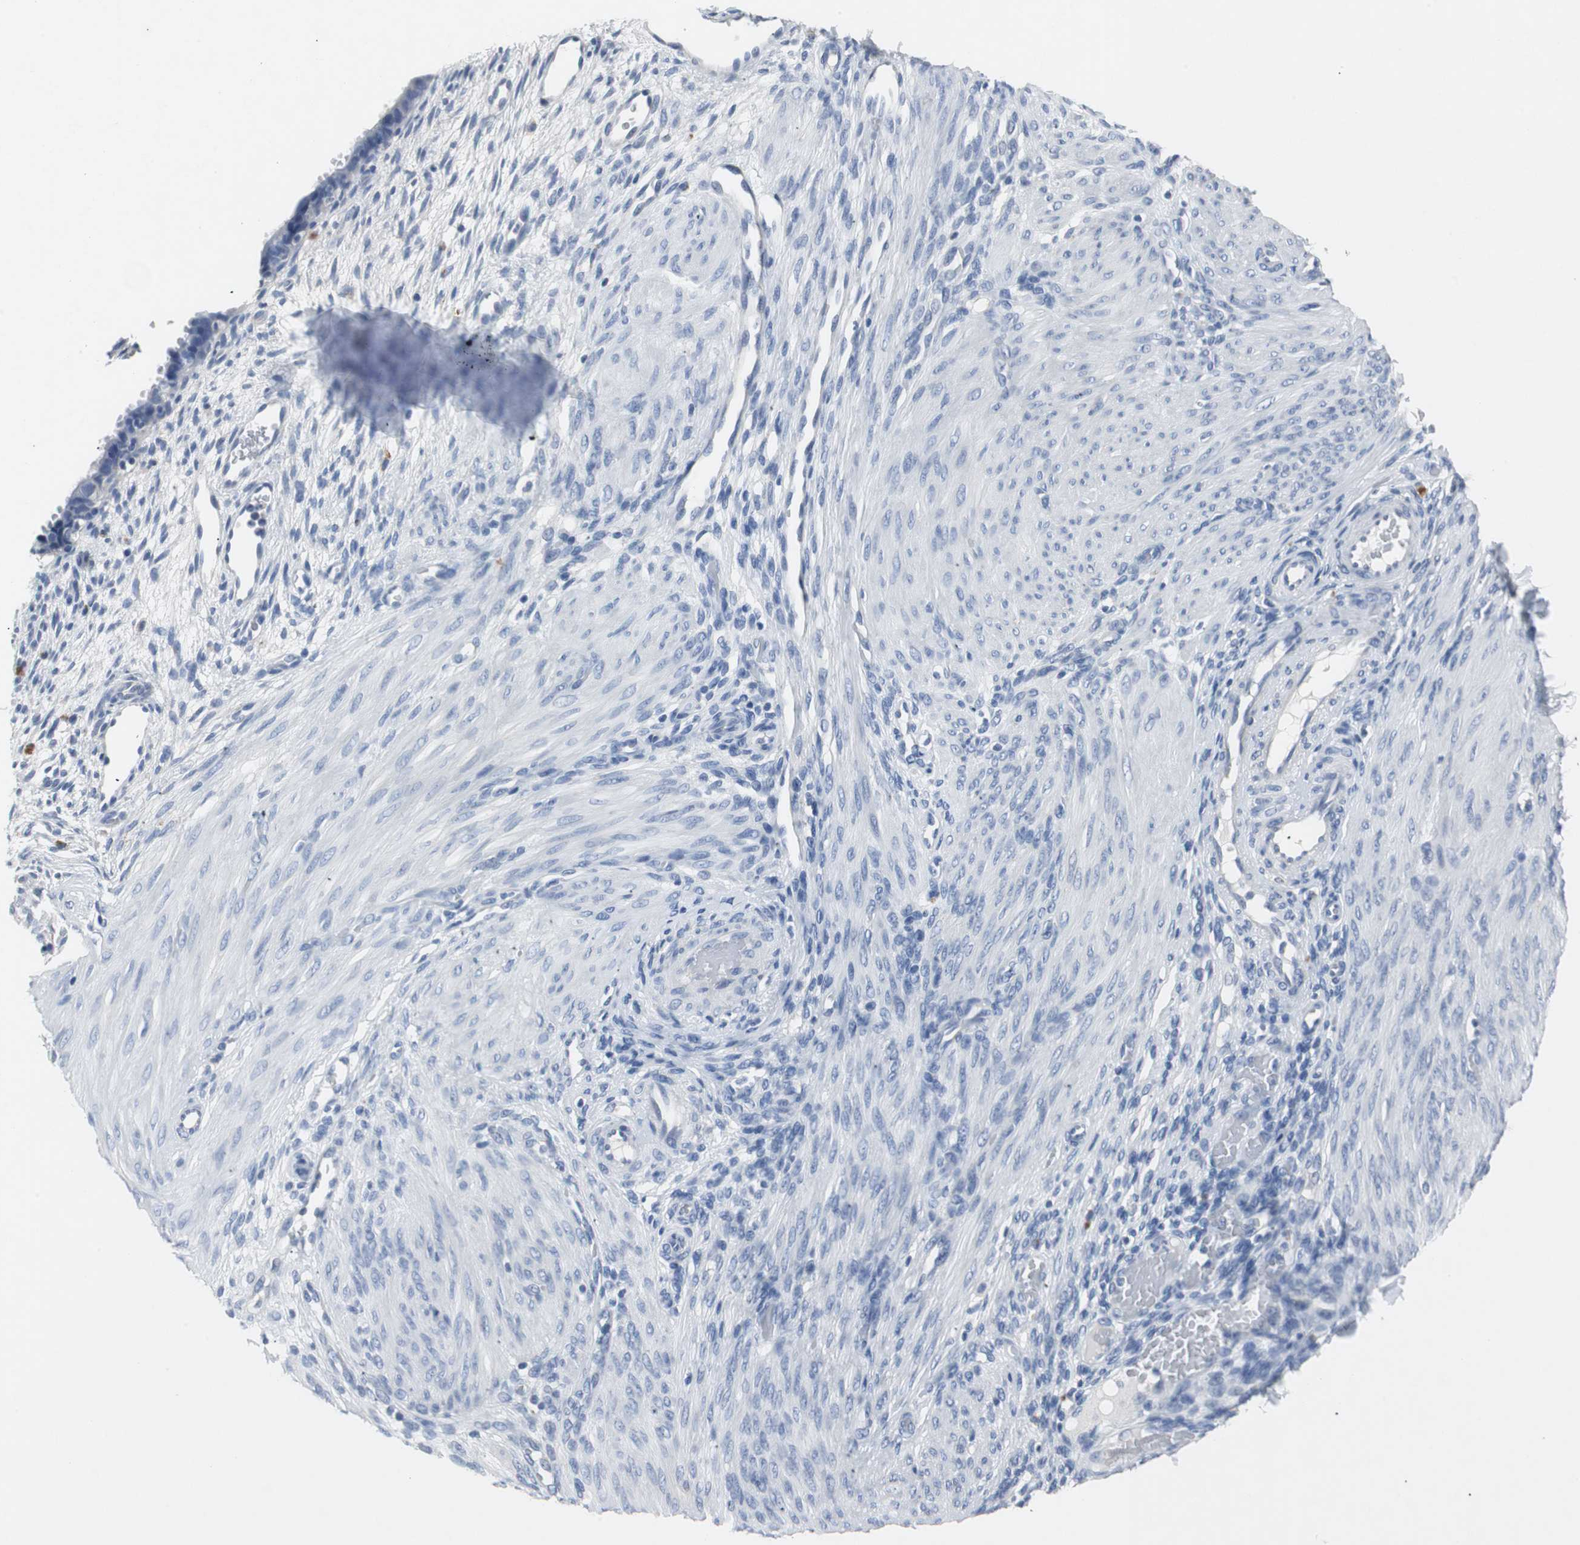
{"staining": {"intensity": "negative", "quantity": "none", "location": "none"}, "tissue": "endometrium", "cell_type": "Cells in endometrial stroma", "image_type": "normal", "snomed": [{"axis": "morphology", "description": "Normal tissue, NOS"}, {"axis": "topography", "description": "Endometrium"}], "caption": "DAB immunohistochemical staining of normal human endometrium reveals no significant positivity in cells in endometrial stroma.", "gene": "LRP2", "patient": {"sex": "female", "age": 72}}